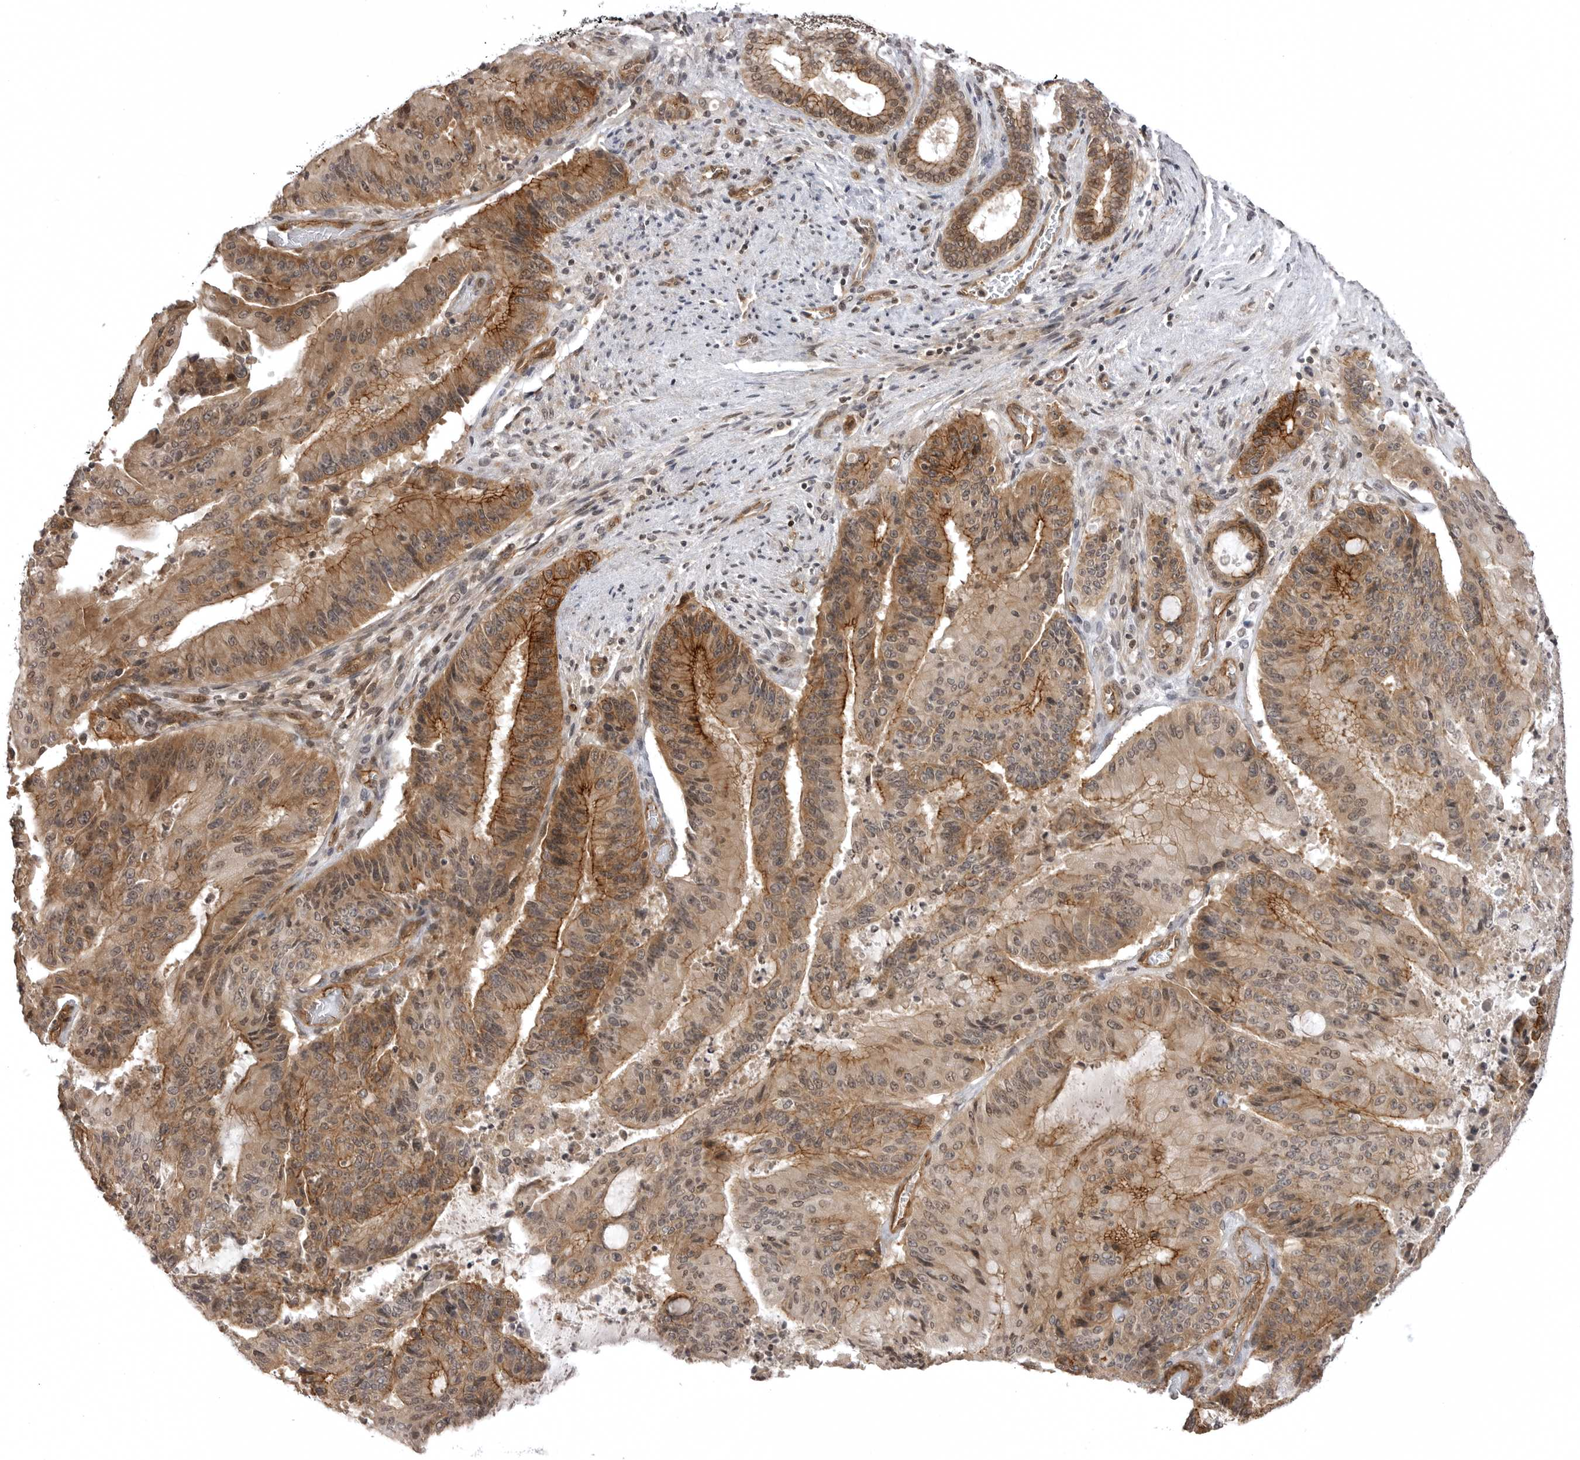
{"staining": {"intensity": "moderate", "quantity": ">75%", "location": "cytoplasmic/membranous"}, "tissue": "liver cancer", "cell_type": "Tumor cells", "image_type": "cancer", "snomed": [{"axis": "morphology", "description": "Normal tissue, NOS"}, {"axis": "morphology", "description": "Cholangiocarcinoma"}, {"axis": "topography", "description": "Liver"}, {"axis": "topography", "description": "Peripheral nerve tissue"}], "caption": "The histopathology image exhibits immunohistochemical staining of liver cancer. There is moderate cytoplasmic/membranous positivity is identified in approximately >75% of tumor cells.", "gene": "SORBS1", "patient": {"sex": "female", "age": 73}}